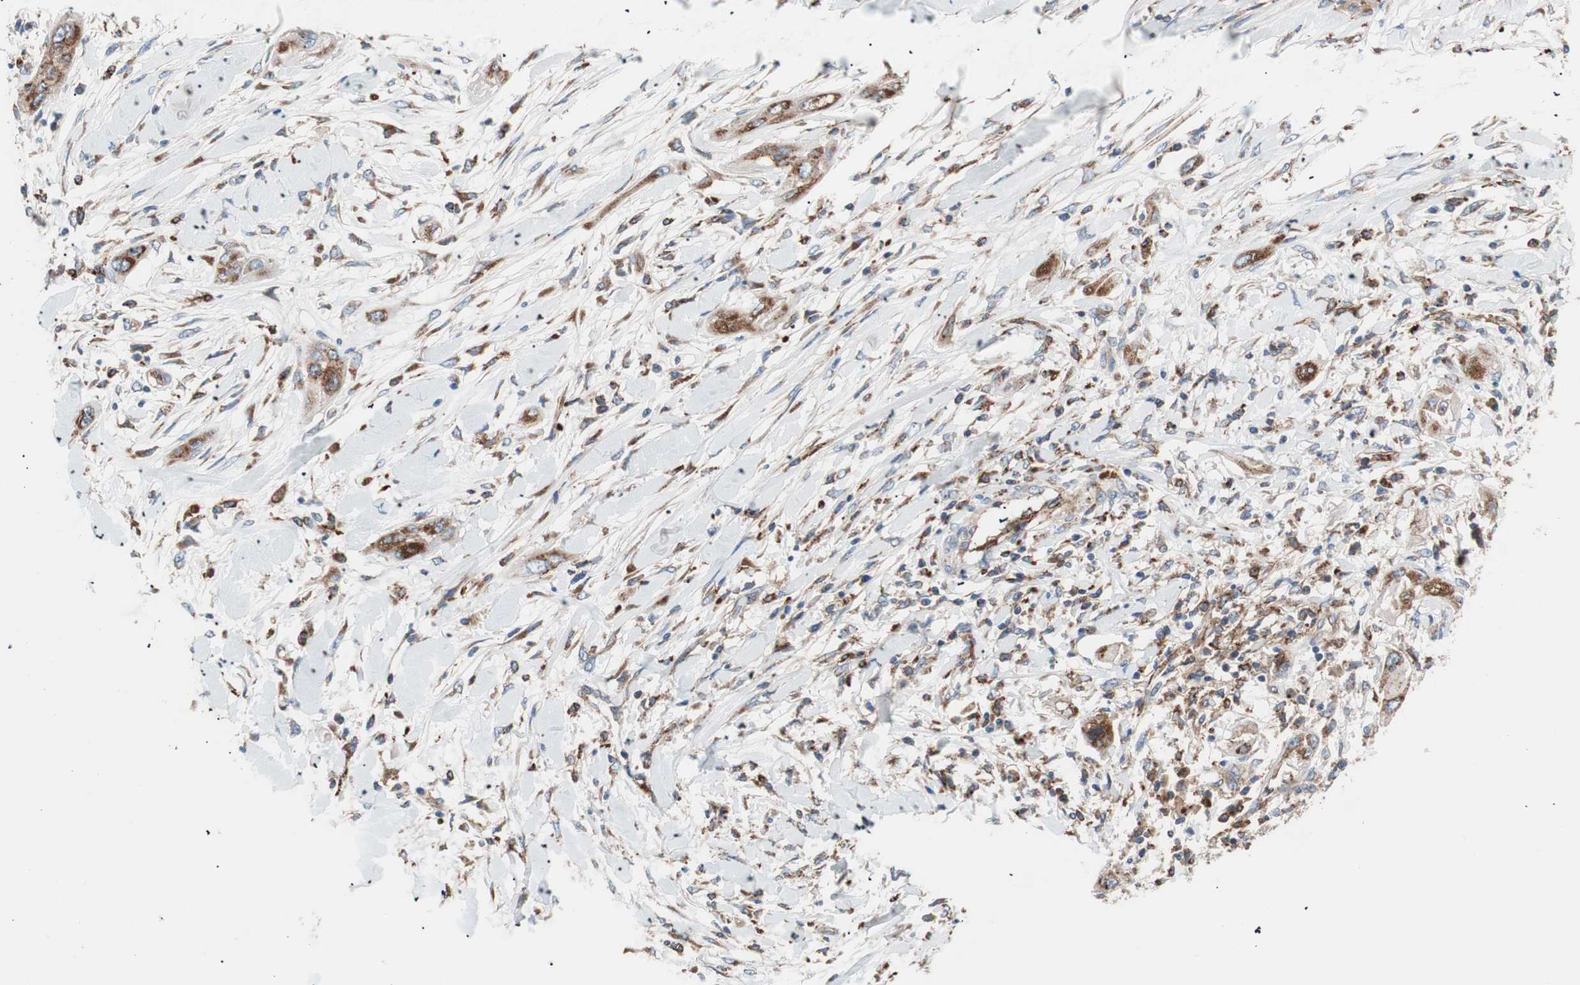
{"staining": {"intensity": "moderate", "quantity": ">75%", "location": "cytoplasmic/membranous"}, "tissue": "lung cancer", "cell_type": "Tumor cells", "image_type": "cancer", "snomed": [{"axis": "morphology", "description": "Squamous cell carcinoma, NOS"}, {"axis": "topography", "description": "Lung"}], "caption": "Immunohistochemistry of lung cancer displays medium levels of moderate cytoplasmic/membranous staining in about >75% of tumor cells.", "gene": "FLOT2", "patient": {"sex": "female", "age": 47}}